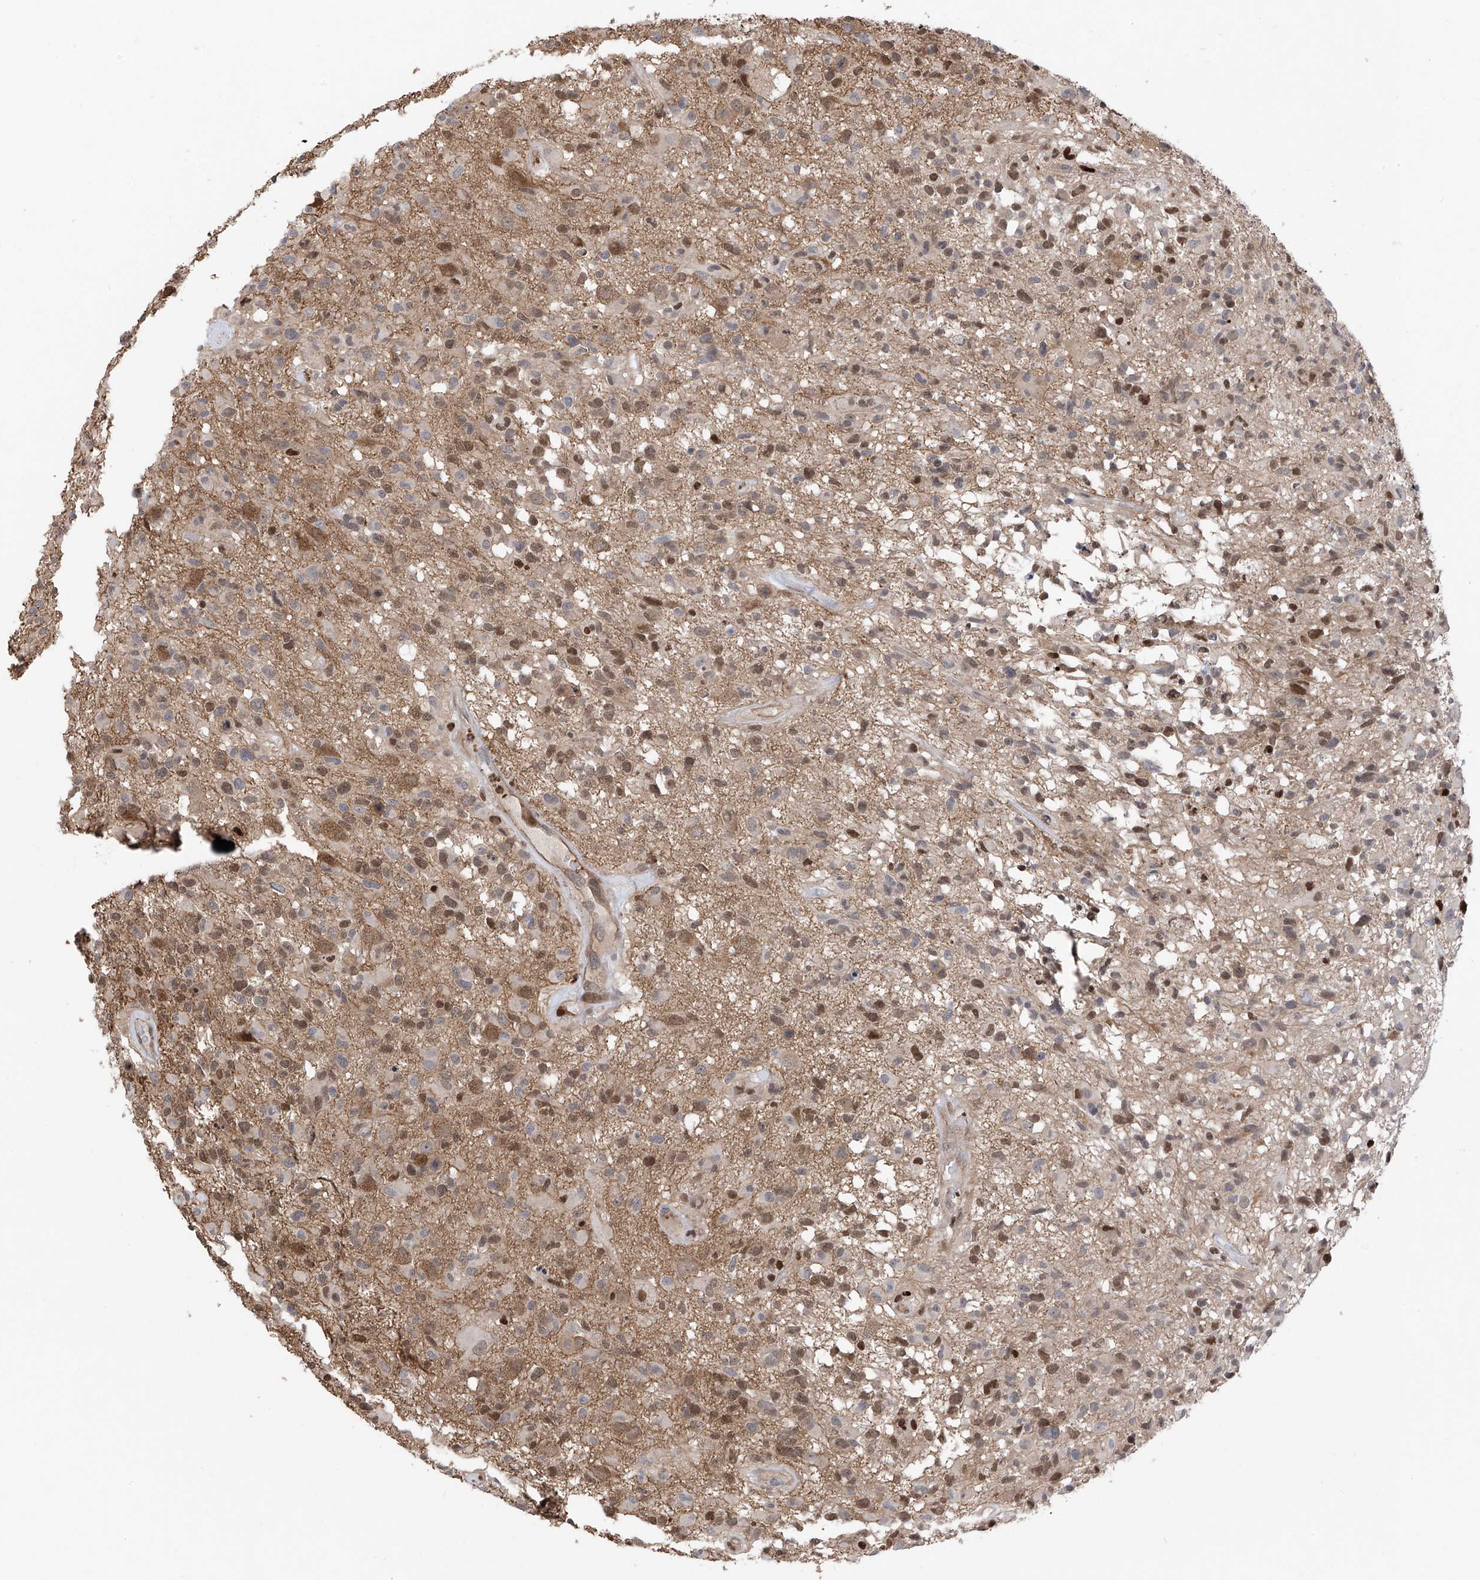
{"staining": {"intensity": "moderate", "quantity": "25%-75%", "location": "cytoplasmic/membranous,nuclear"}, "tissue": "glioma", "cell_type": "Tumor cells", "image_type": "cancer", "snomed": [{"axis": "morphology", "description": "Glioma, malignant, High grade"}, {"axis": "morphology", "description": "Glioblastoma, NOS"}, {"axis": "topography", "description": "Brain"}], "caption": "A histopathology image of glioblastoma stained for a protein demonstrates moderate cytoplasmic/membranous and nuclear brown staining in tumor cells. The staining is performed using DAB brown chromogen to label protein expression. The nuclei are counter-stained blue using hematoxylin.", "gene": "DNAJC9", "patient": {"sex": "male", "age": 60}}